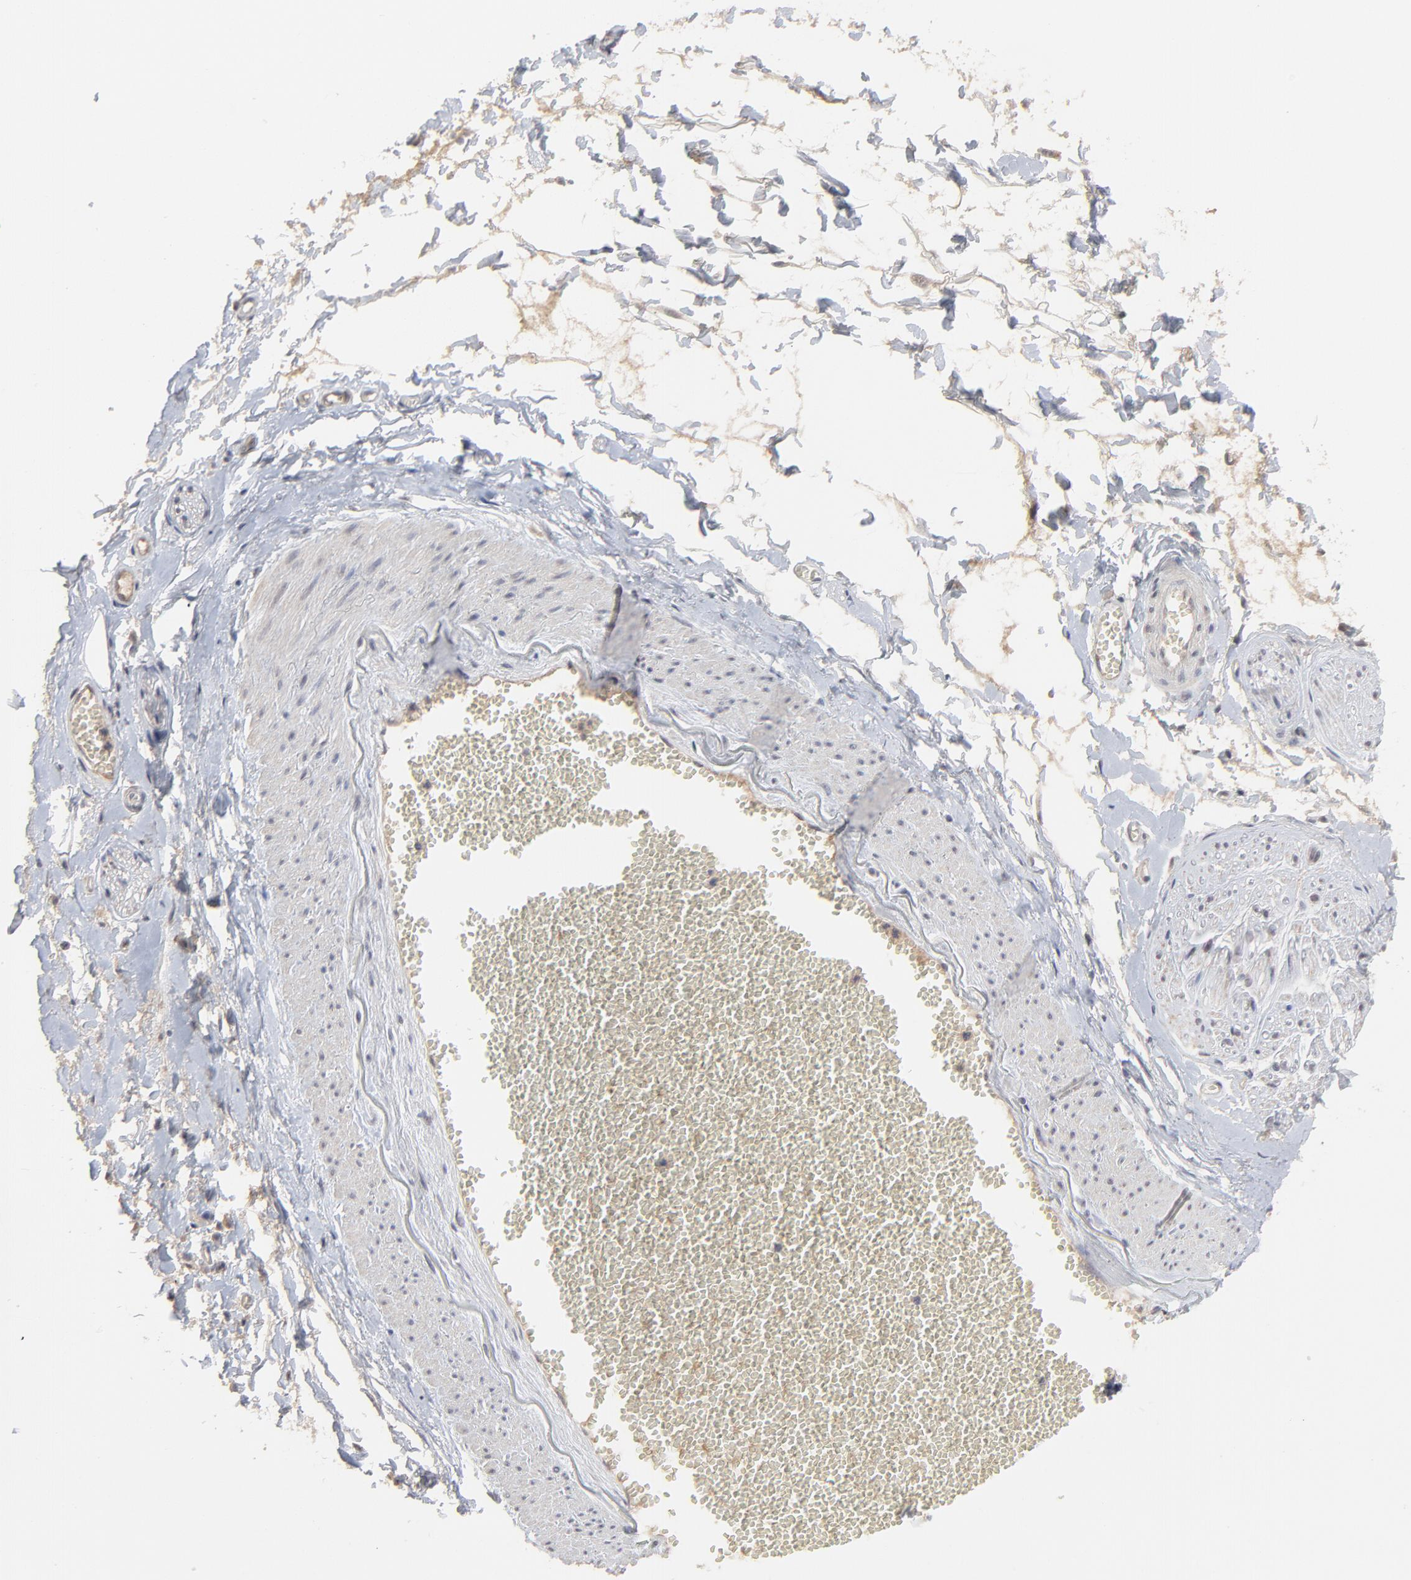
{"staining": {"intensity": "negative", "quantity": "none", "location": "none"}, "tissue": "adipose tissue", "cell_type": "Adipocytes", "image_type": "normal", "snomed": [{"axis": "morphology", "description": "Normal tissue, NOS"}, {"axis": "morphology", "description": "Inflammation, NOS"}, {"axis": "topography", "description": "Salivary gland"}, {"axis": "topography", "description": "Peripheral nerve tissue"}], "caption": "Normal adipose tissue was stained to show a protein in brown. There is no significant staining in adipocytes. (DAB IHC, high magnification).", "gene": "FAM199X", "patient": {"sex": "female", "age": 75}}